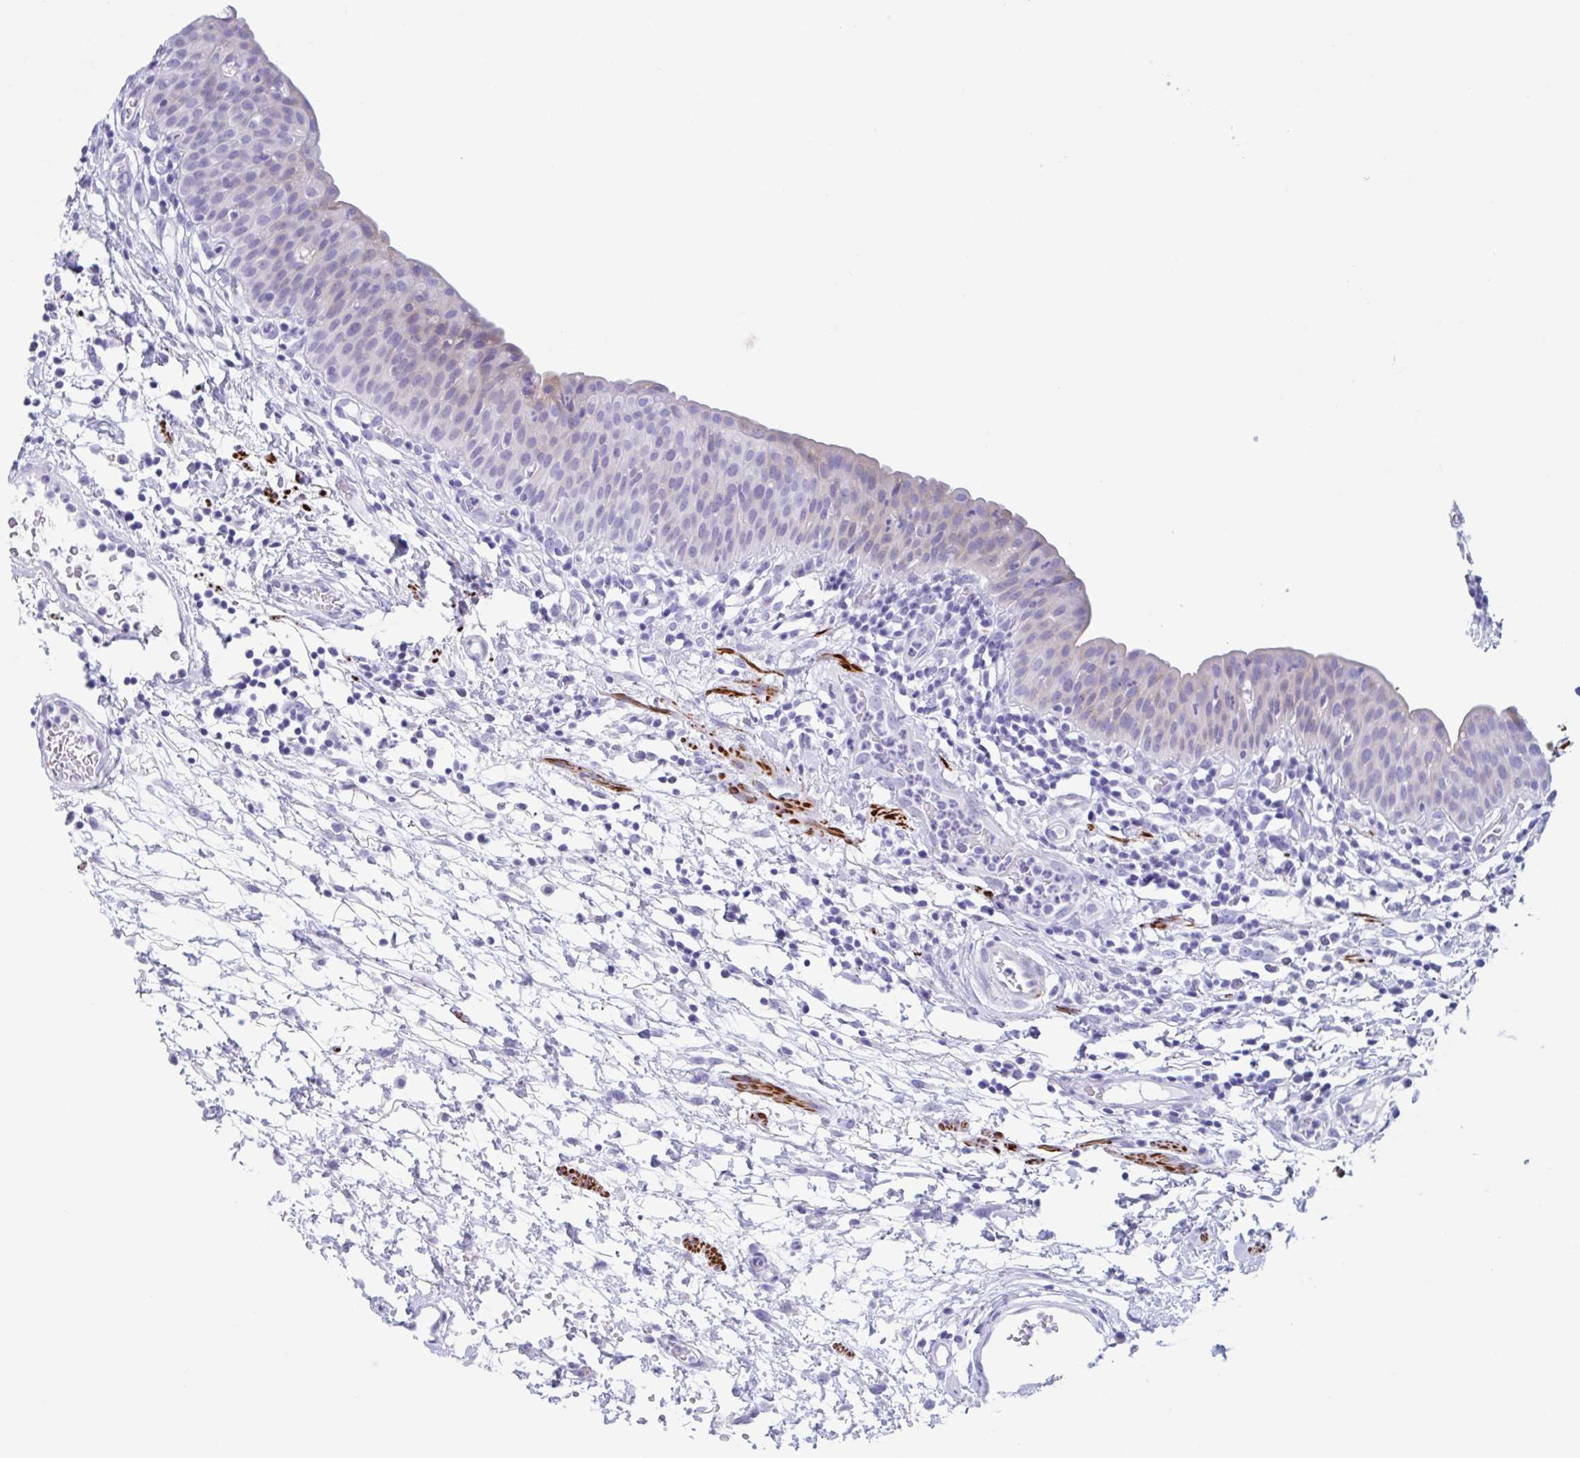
{"staining": {"intensity": "weak", "quantity": "25%-75%", "location": "cytoplasmic/membranous"}, "tissue": "urinary bladder", "cell_type": "Urothelial cells", "image_type": "normal", "snomed": [{"axis": "morphology", "description": "Normal tissue, NOS"}, {"axis": "morphology", "description": "Inflammation, NOS"}, {"axis": "topography", "description": "Urinary bladder"}], "caption": "A low amount of weak cytoplasmic/membranous expression is appreciated in about 25%-75% of urothelial cells in unremarkable urinary bladder.", "gene": "CPTP", "patient": {"sex": "male", "age": 57}}